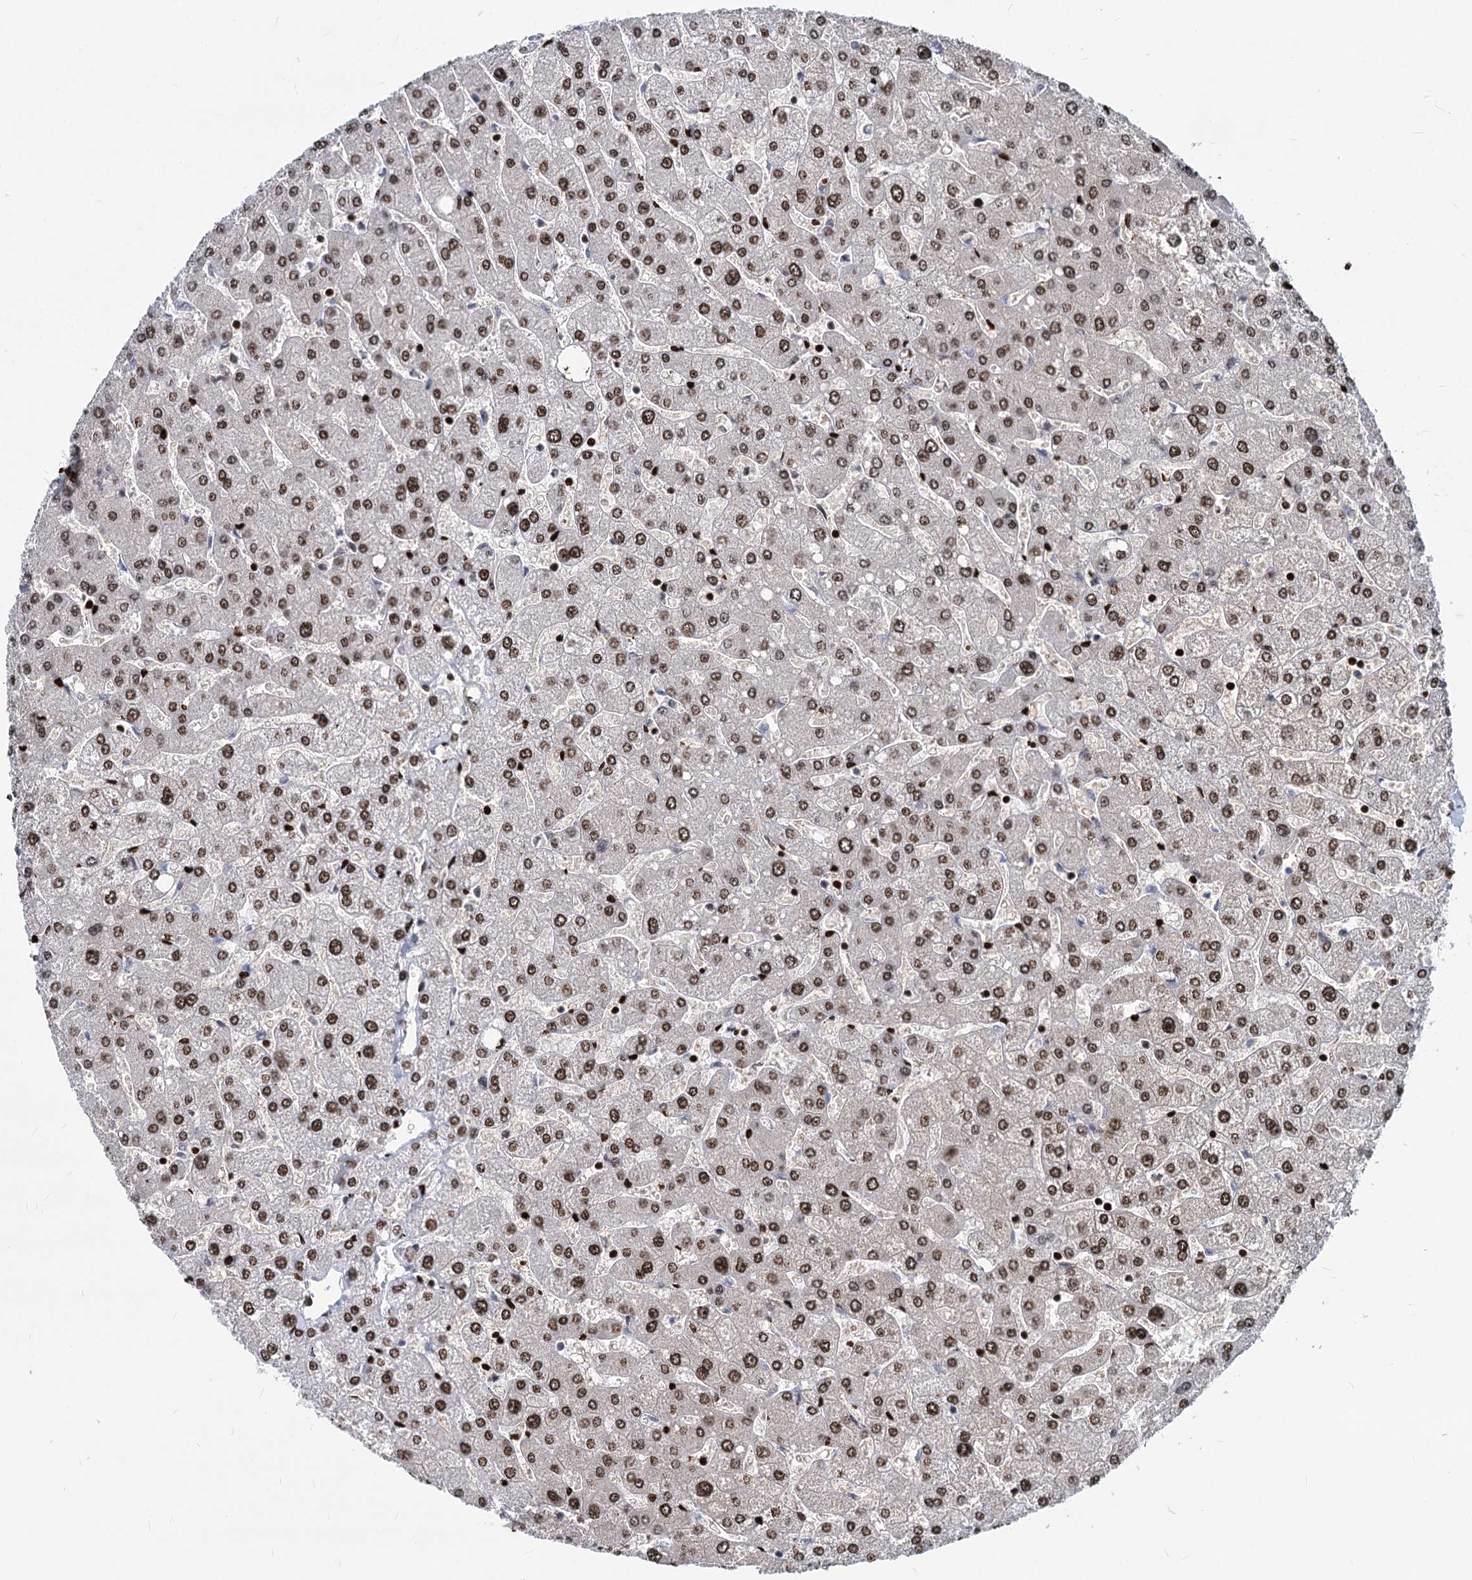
{"staining": {"intensity": "strong", "quantity": ">75%", "location": "nuclear"}, "tissue": "liver", "cell_type": "Cholangiocytes", "image_type": "normal", "snomed": [{"axis": "morphology", "description": "Normal tissue, NOS"}, {"axis": "topography", "description": "Liver"}], "caption": "Immunohistochemistry (IHC) staining of normal liver, which reveals high levels of strong nuclear expression in approximately >75% of cholangiocytes indicating strong nuclear protein staining. The staining was performed using DAB (brown) for protein detection and nuclei were counterstained in hematoxylin (blue).", "gene": "MECP2", "patient": {"sex": "male", "age": 55}}